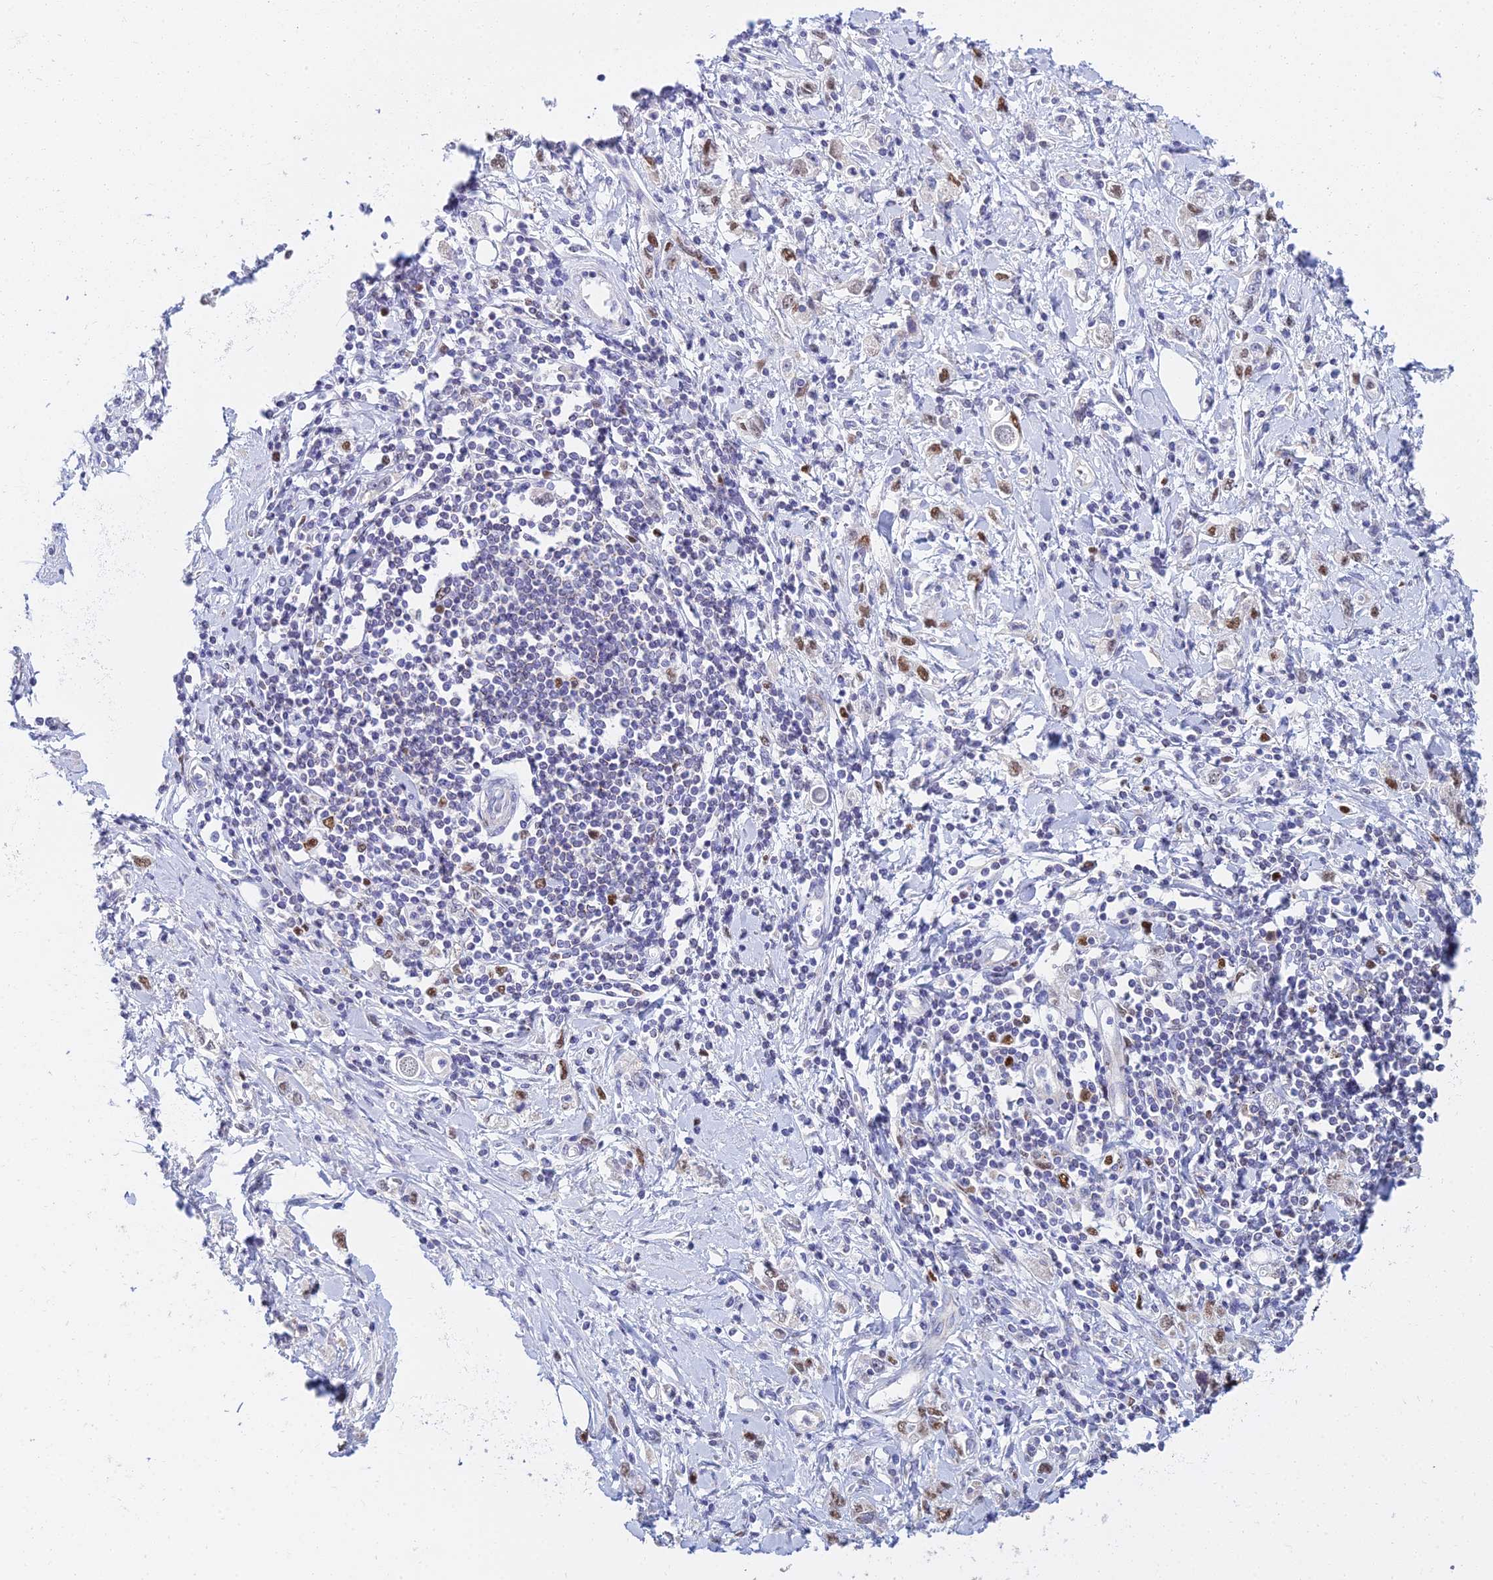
{"staining": {"intensity": "moderate", "quantity": "<25%", "location": "nuclear"}, "tissue": "stomach cancer", "cell_type": "Tumor cells", "image_type": "cancer", "snomed": [{"axis": "morphology", "description": "Adenocarcinoma, NOS"}, {"axis": "topography", "description": "Stomach"}], "caption": "Protein positivity by IHC reveals moderate nuclear positivity in about <25% of tumor cells in adenocarcinoma (stomach). (Stains: DAB (3,3'-diaminobenzidine) in brown, nuclei in blue, Microscopy: brightfield microscopy at high magnification).", "gene": "MCM2", "patient": {"sex": "female", "age": 76}}